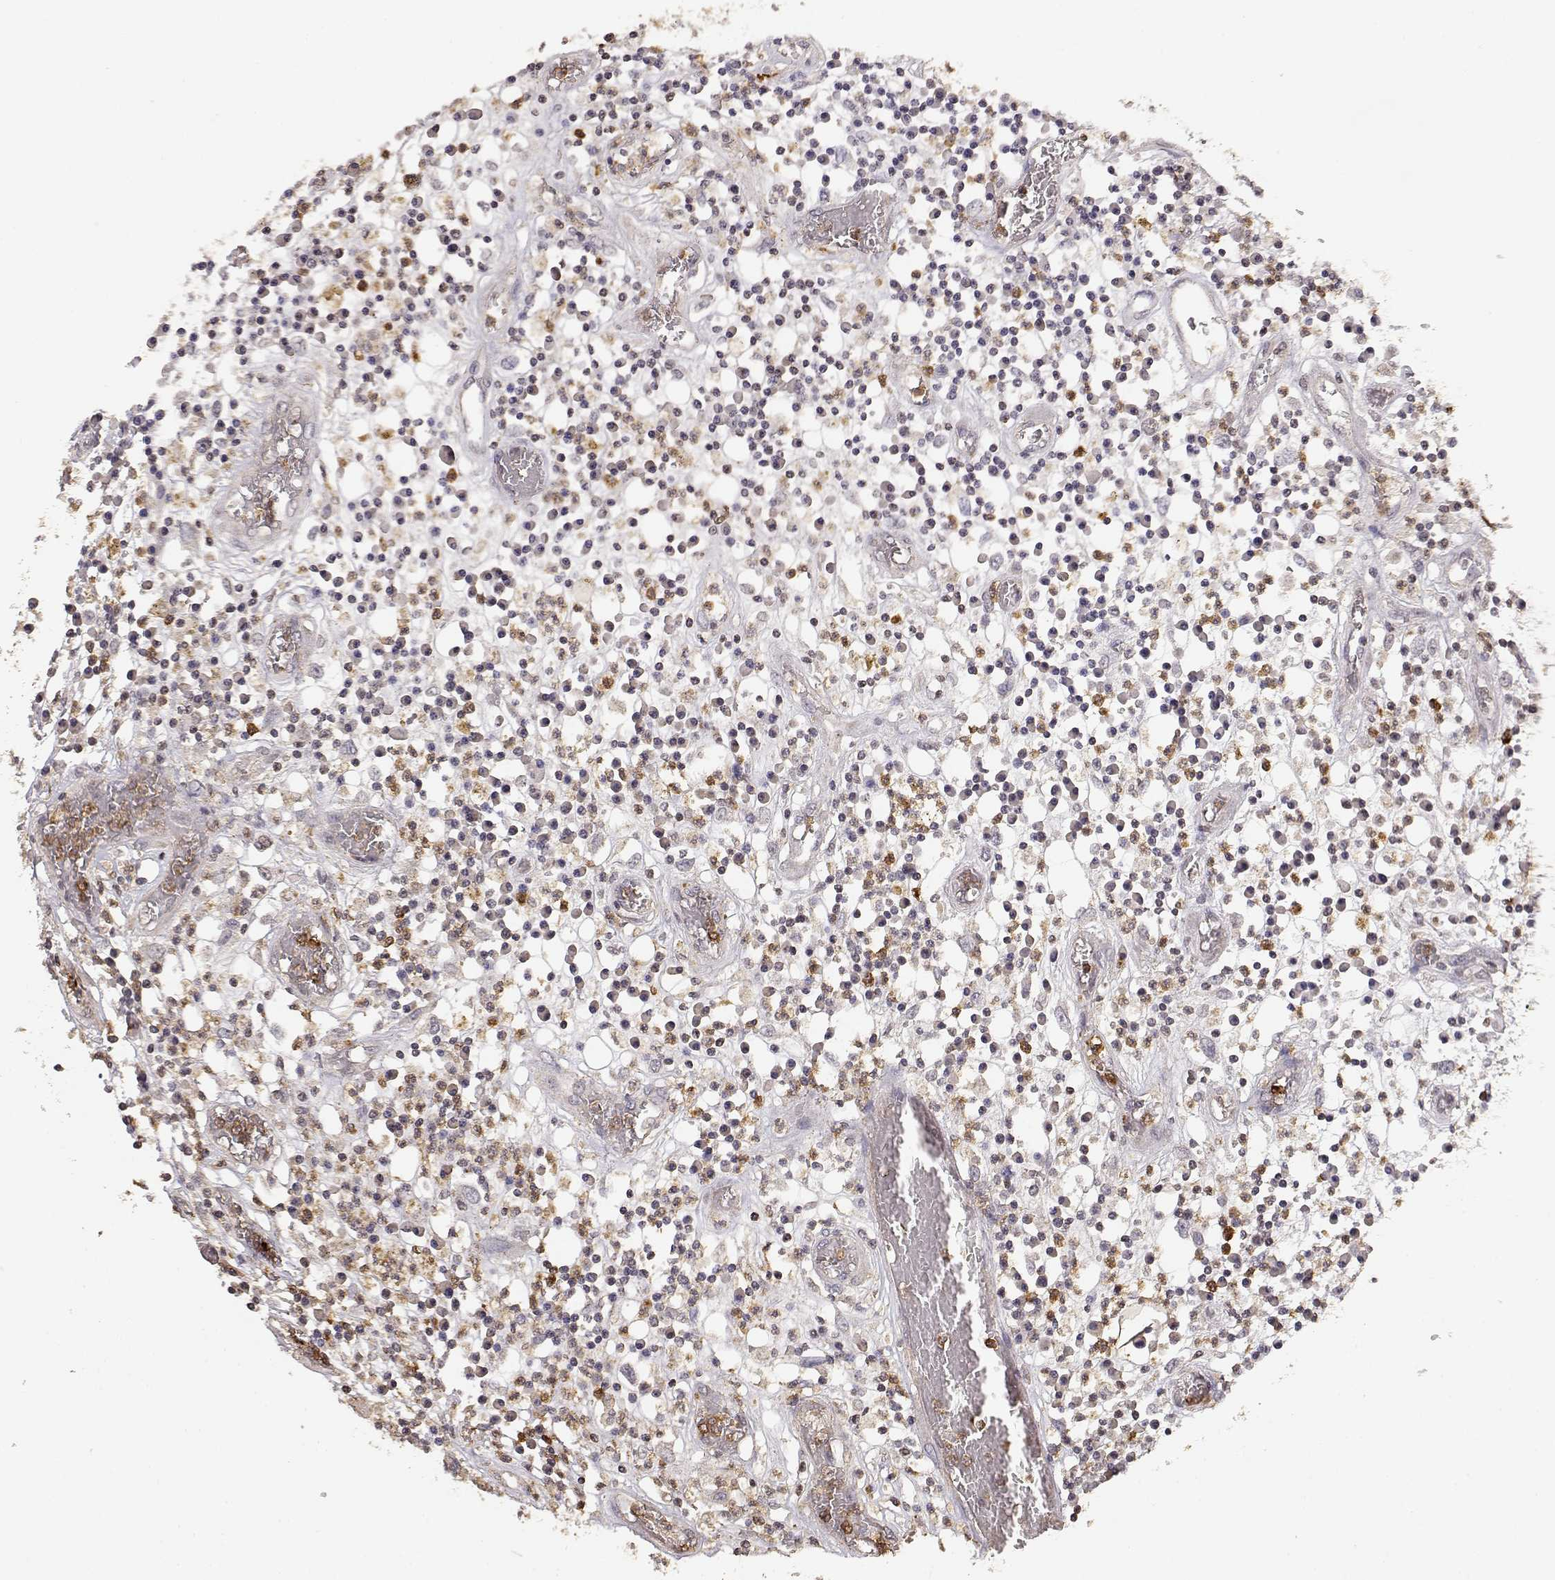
{"staining": {"intensity": "negative", "quantity": "none", "location": "none"}, "tissue": "colorectal cancer", "cell_type": "Tumor cells", "image_type": "cancer", "snomed": [{"axis": "morphology", "description": "Adenocarcinoma, NOS"}, {"axis": "topography", "description": "Rectum"}], "caption": "High magnification brightfield microscopy of adenocarcinoma (colorectal) stained with DAB (3,3'-diaminobenzidine) (brown) and counterstained with hematoxylin (blue): tumor cells show no significant staining.", "gene": "TNFRSF10C", "patient": {"sex": "male", "age": 54}}